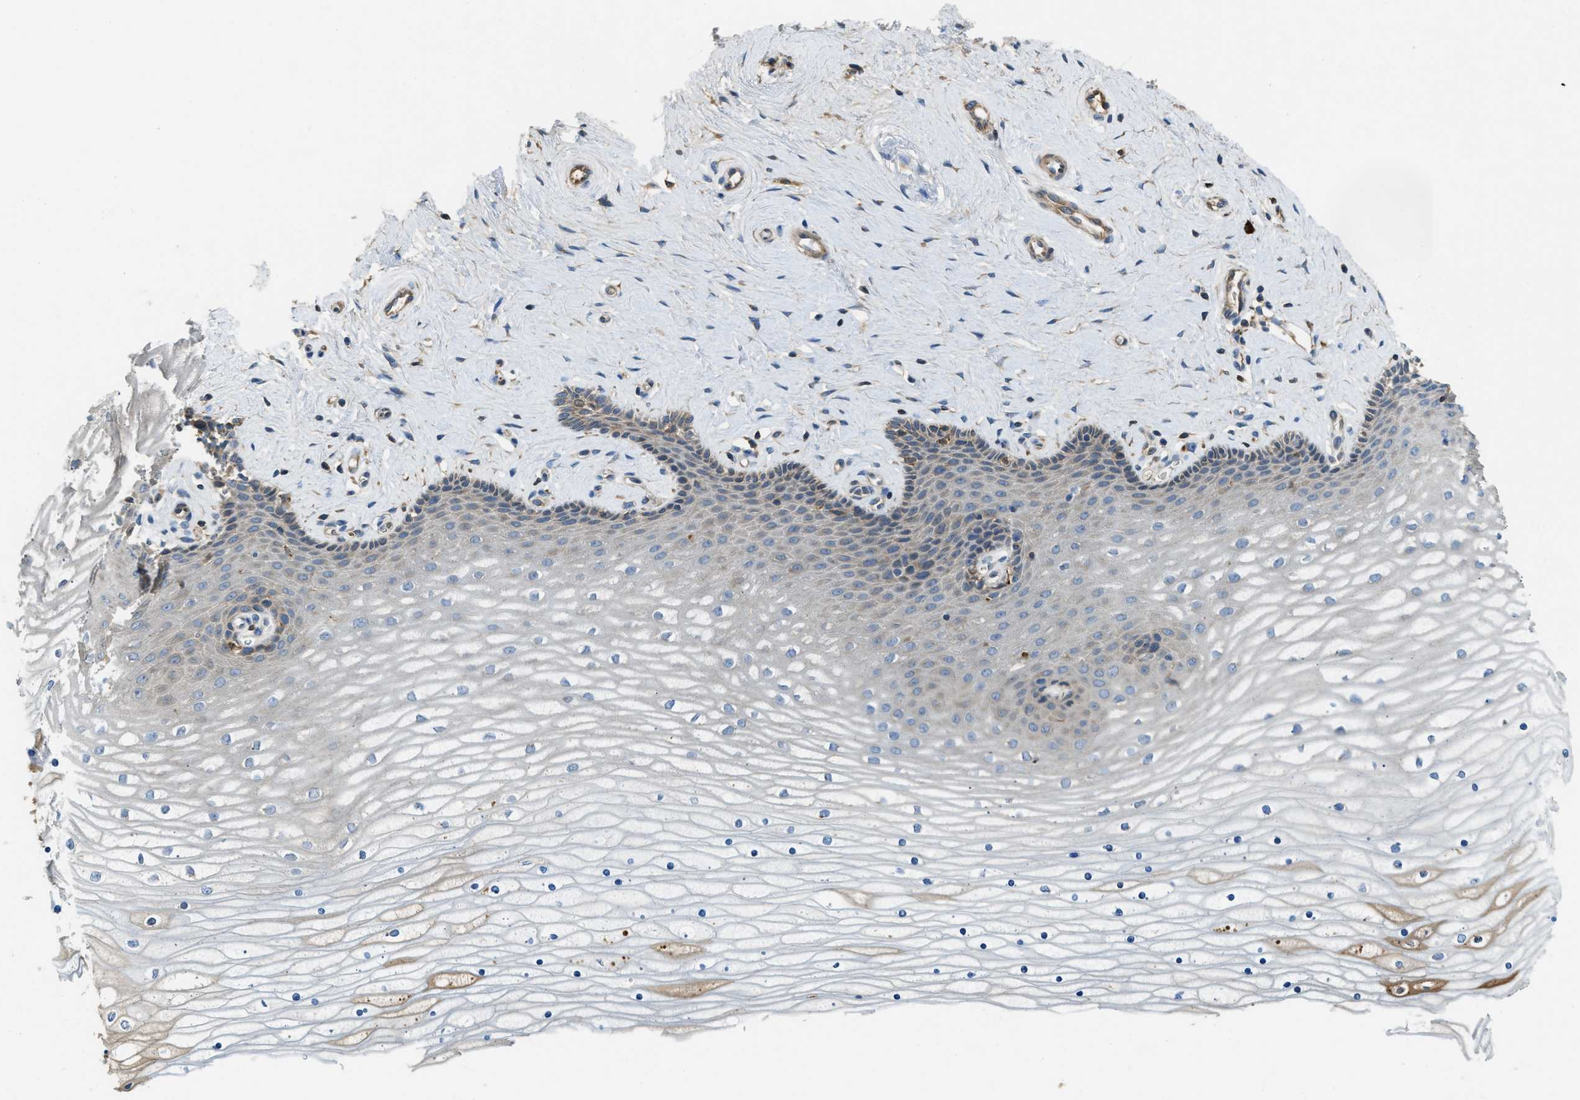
{"staining": {"intensity": "weak", "quantity": ">75%", "location": "cytoplasmic/membranous"}, "tissue": "cervix", "cell_type": "Glandular cells", "image_type": "normal", "snomed": [{"axis": "morphology", "description": "Normal tissue, NOS"}, {"axis": "topography", "description": "Cervix"}], "caption": "This is a micrograph of immunohistochemistry (IHC) staining of normal cervix, which shows weak positivity in the cytoplasmic/membranous of glandular cells.", "gene": "SSR1", "patient": {"sex": "female", "age": 39}}